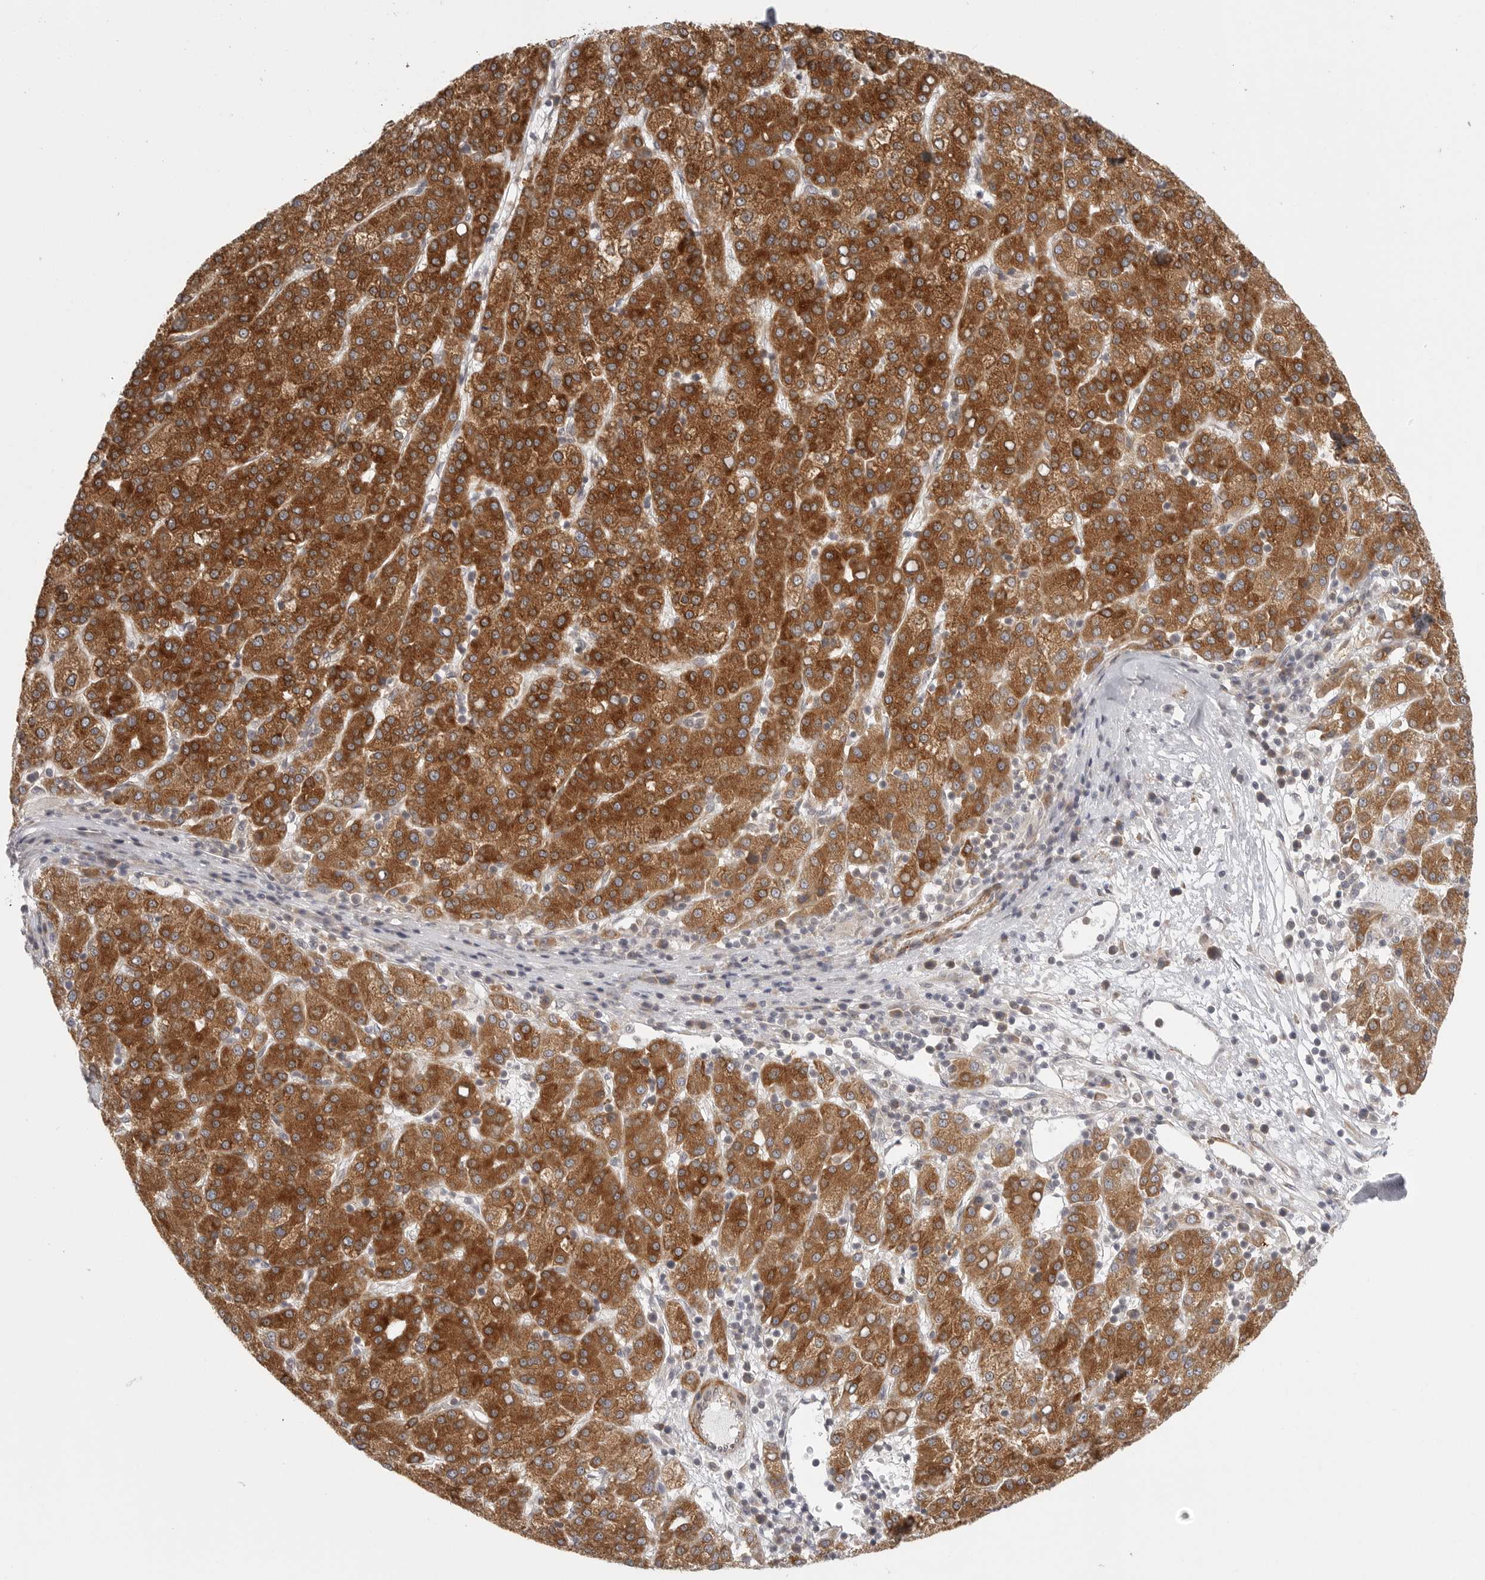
{"staining": {"intensity": "strong", "quantity": ">75%", "location": "cytoplasmic/membranous"}, "tissue": "liver cancer", "cell_type": "Tumor cells", "image_type": "cancer", "snomed": [{"axis": "morphology", "description": "Carcinoma, Hepatocellular, NOS"}, {"axis": "topography", "description": "Liver"}], "caption": "Immunohistochemical staining of hepatocellular carcinoma (liver) demonstrates high levels of strong cytoplasmic/membranous protein positivity in about >75% of tumor cells.", "gene": "CERS2", "patient": {"sex": "female", "age": 58}}